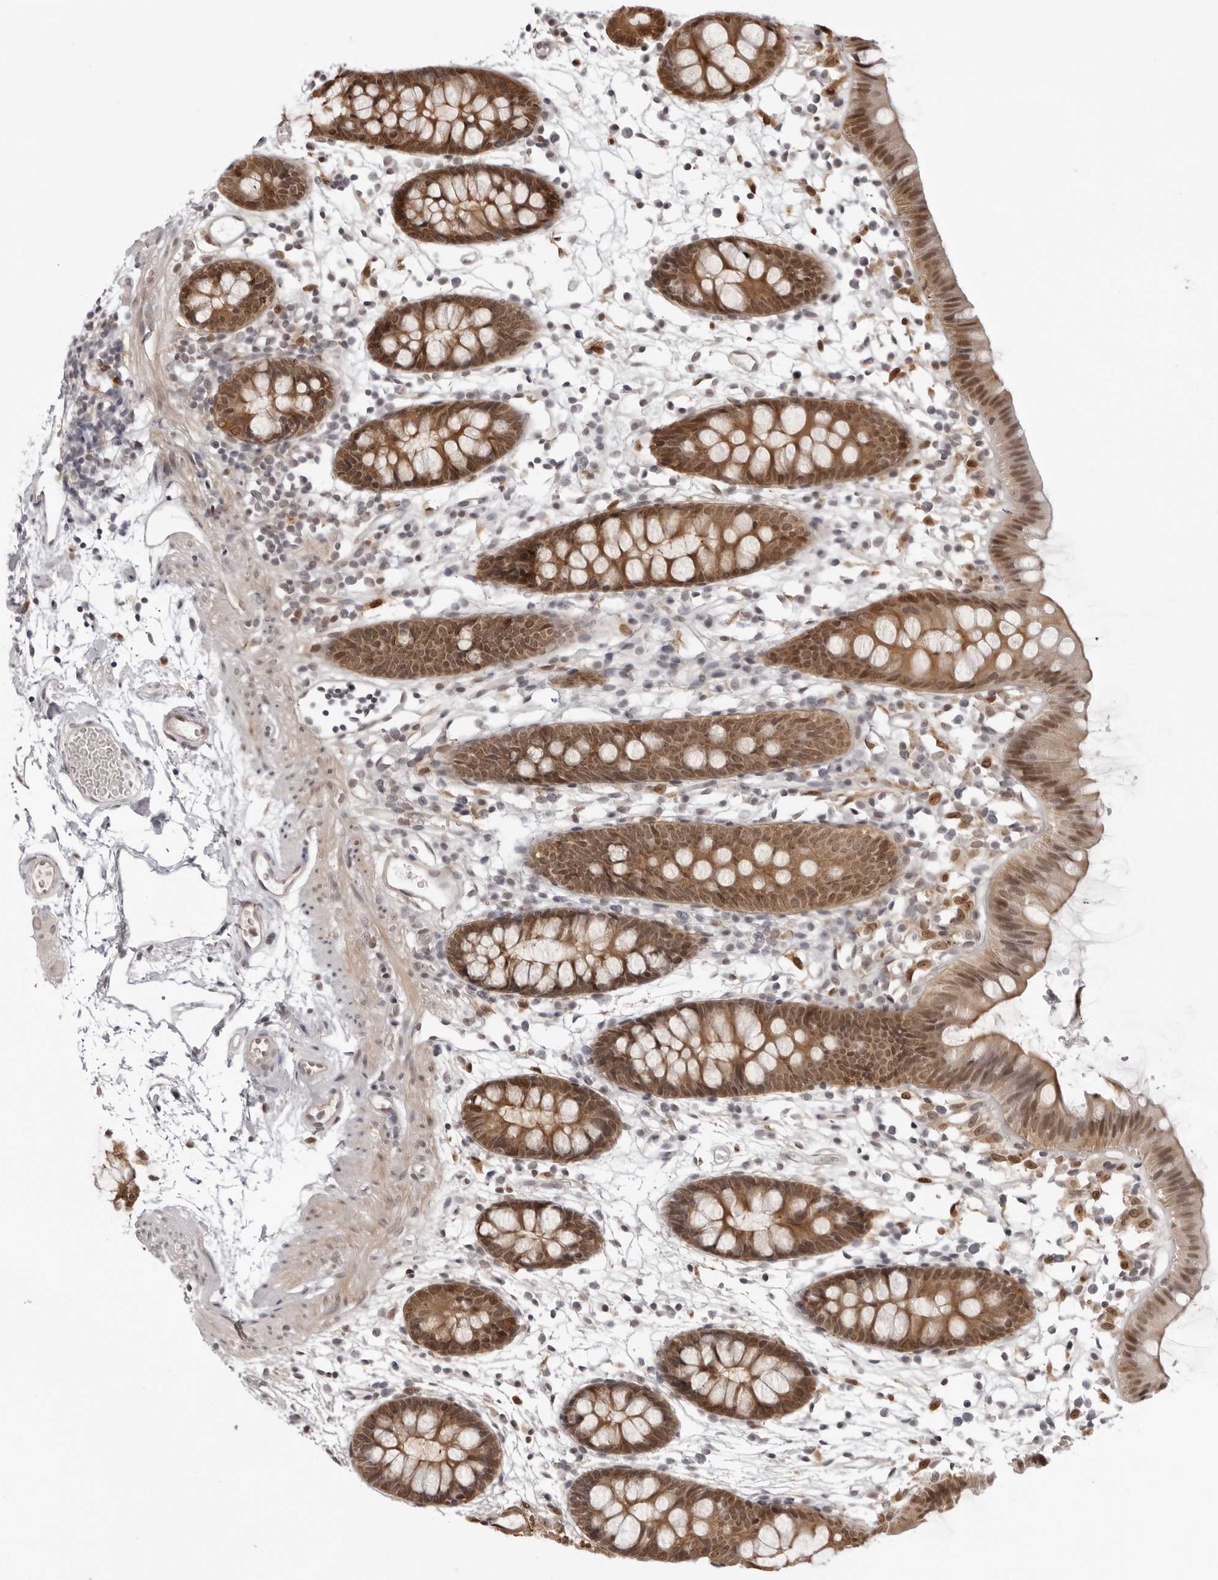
{"staining": {"intensity": "weak", "quantity": "25%-75%", "location": "cytoplasmic/membranous,nuclear"}, "tissue": "colon", "cell_type": "Endothelial cells", "image_type": "normal", "snomed": [{"axis": "morphology", "description": "Normal tissue, NOS"}, {"axis": "topography", "description": "Colon"}], "caption": "DAB immunohistochemical staining of normal human colon shows weak cytoplasmic/membranous,nuclear protein expression in approximately 25%-75% of endothelial cells.", "gene": "SRGAP2", "patient": {"sex": "male", "age": 56}}